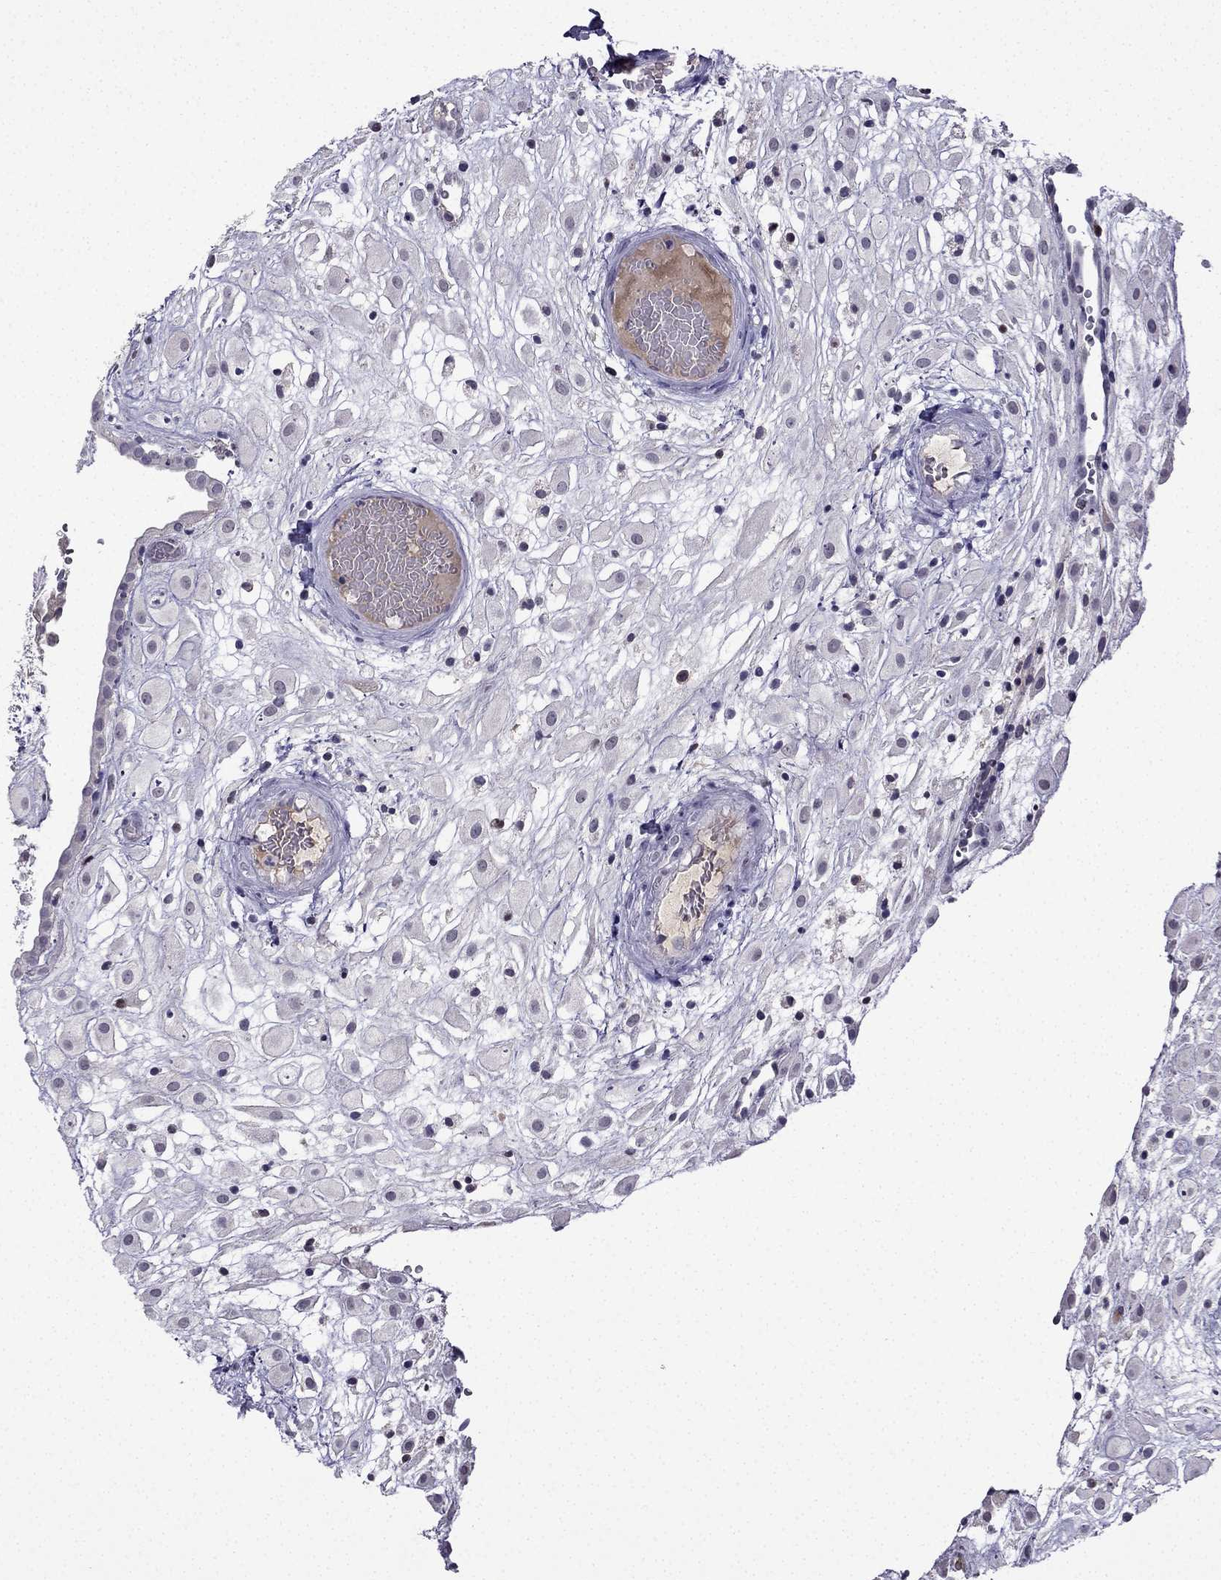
{"staining": {"intensity": "negative", "quantity": "none", "location": "none"}, "tissue": "placenta", "cell_type": "Decidual cells", "image_type": "normal", "snomed": [{"axis": "morphology", "description": "Normal tissue, NOS"}, {"axis": "topography", "description": "Placenta"}], "caption": "This is a image of immunohistochemistry (IHC) staining of normal placenta, which shows no expression in decidual cells. (DAB immunohistochemistry (IHC), high magnification).", "gene": "UHRF1", "patient": {"sex": "female", "age": 24}}